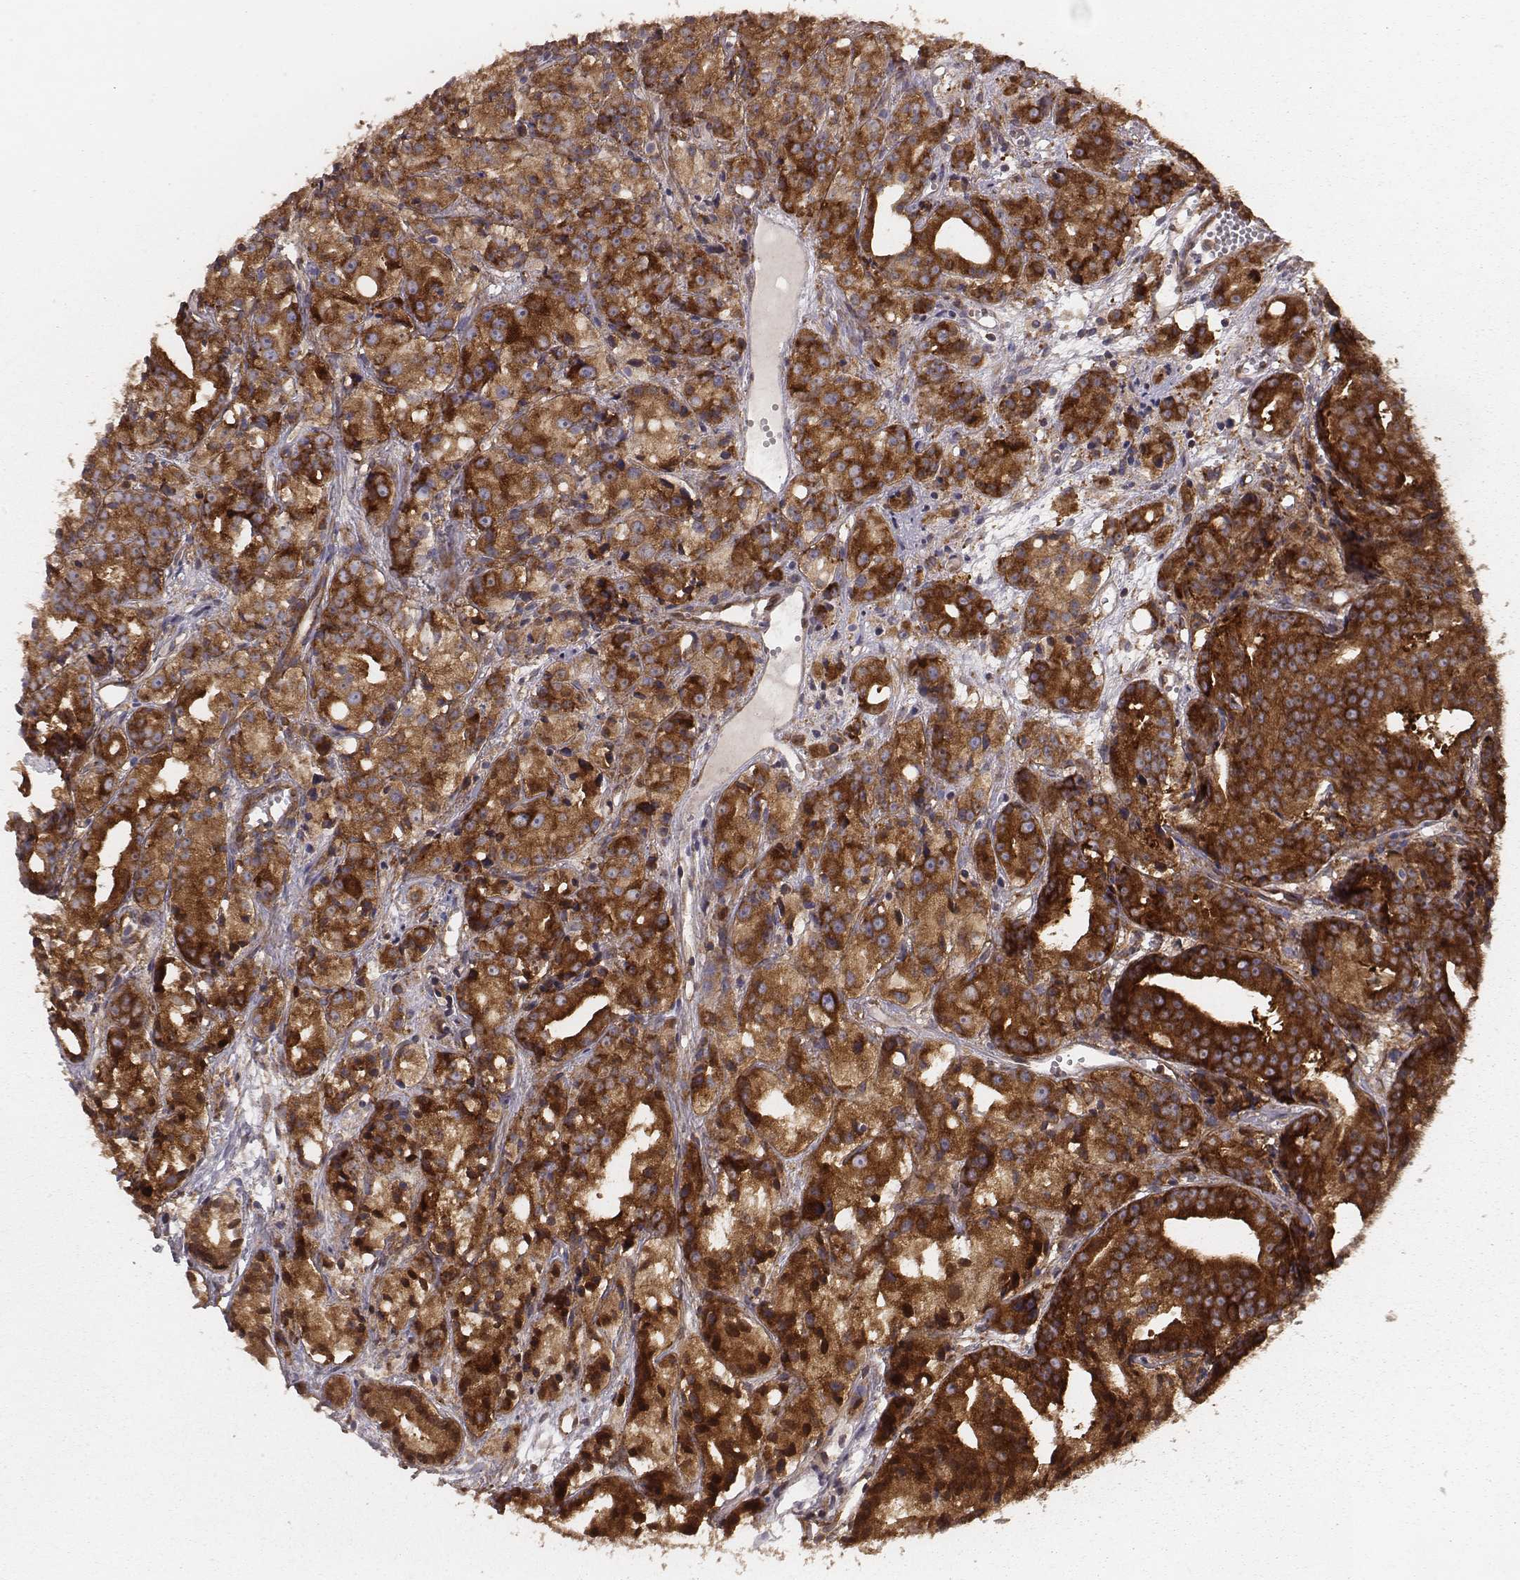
{"staining": {"intensity": "strong", "quantity": ">75%", "location": "cytoplasmic/membranous"}, "tissue": "prostate cancer", "cell_type": "Tumor cells", "image_type": "cancer", "snomed": [{"axis": "morphology", "description": "Adenocarcinoma, Medium grade"}, {"axis": "topography", "description": "Prostate"}], "caption": "Protein expression analysis of human adenocarcinoma (medium-grade) (prostate) reveals strong cytoplasmic/membranous positivity in about >75% of tumor cells.", "gene": "TXLNA", "patient": {"sex": "male", "age": 74}}